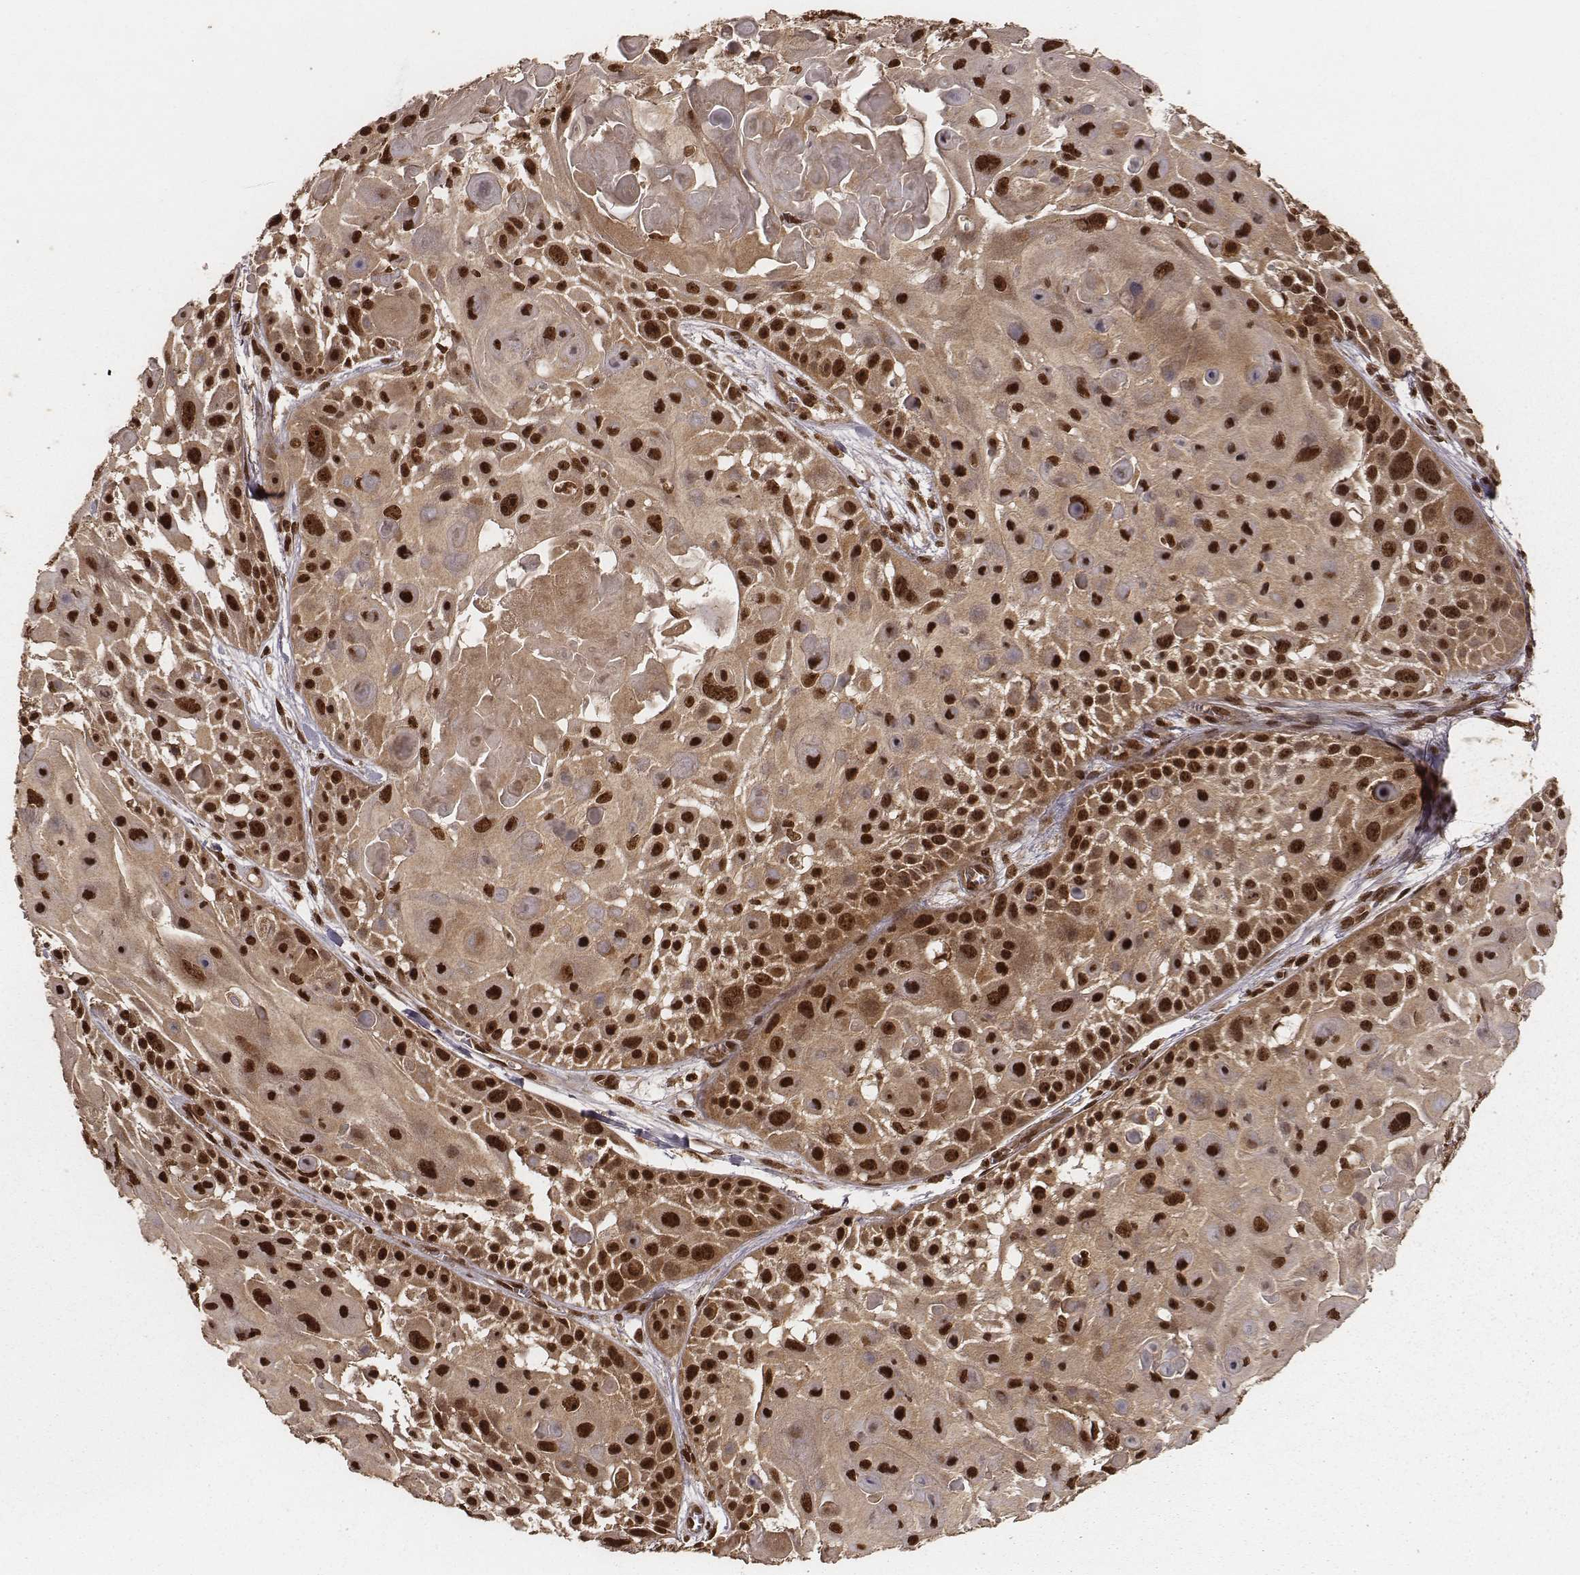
{"staining": {"intensity": "strong", "quantity": ">75%", "location": "cytoplasmic/membranous,nuclear"}, "tissue": "skin cancer", "cell_type": "Tumor cells", "image_type": "cancer", "snomed": [{"axis": "morphology", "description": "Squamous cell carcinoma, NOS"}, {"axis": "topography", "description": "Skin"}, {"axis": "topography", "description": "Anal"}], "caption": "Protein expression analysis of human skin cancer (squamous cell carcinoma) reveals strong cytoplasmic/membranous and nuclear positivity in approximately >75% of tumor cells. The protein of interest is shown in brown color, while the nuclei are stained blue.", "gene": "NFX1", "patient": {"sex": "female", "age": 75}}